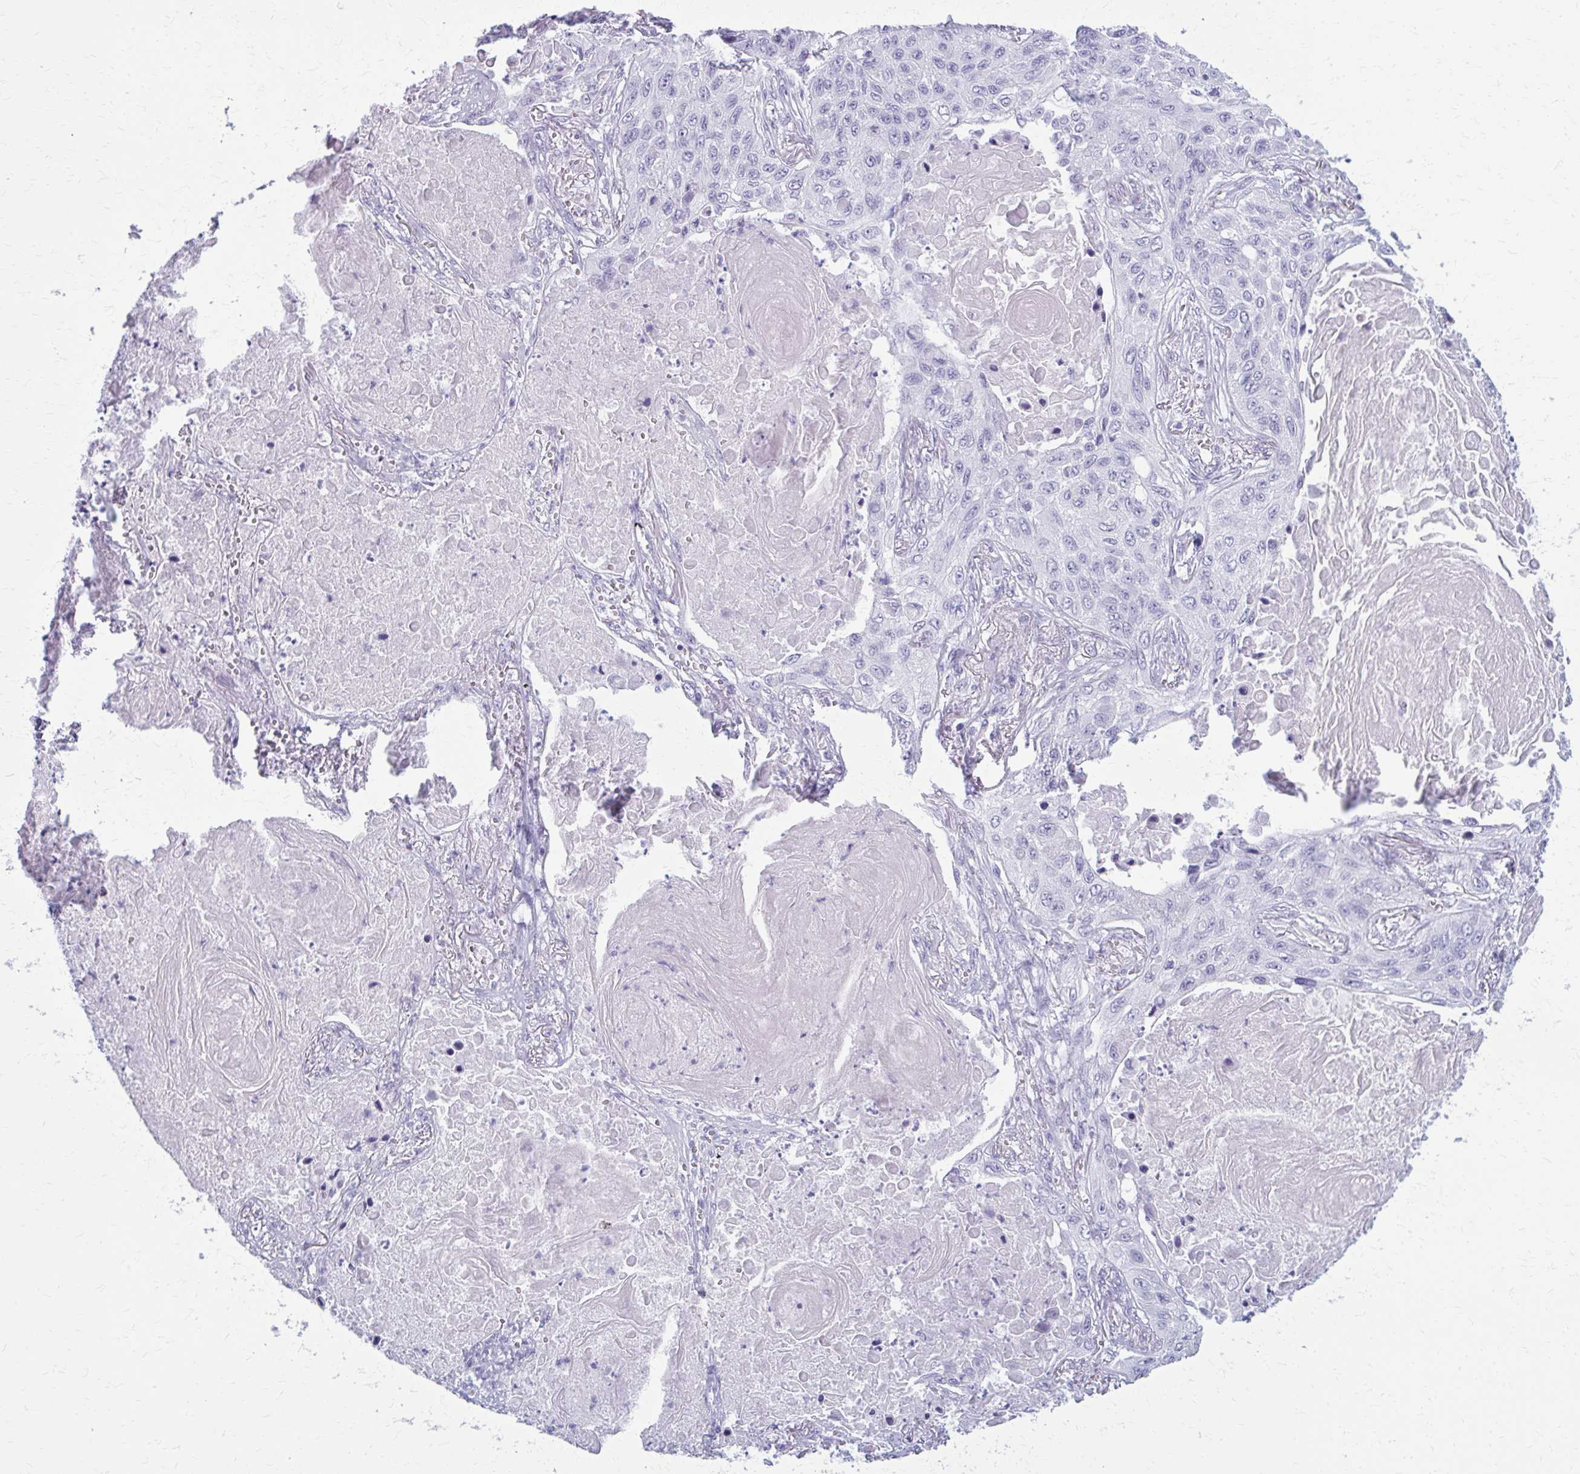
{"staining": {"intensity": "negative", "quantity": "none", "location": "none"}, "tissue": "lung cancer", "cell_type": "Tumor cells", "image_type": "cancer", "snomed": [{"axis": "morphology", "description": "Squamous cell carcinoma, NOS"}, {"axis": "topography", "description": "Lung"}], "caption": "A high-resolution image shows IHC staining of lung squamous cell carcinoma, which reveals no significant staining in tumor cells.", "gene": "ZDHHC7", "patient": {"sex": "male", "age": 75}}